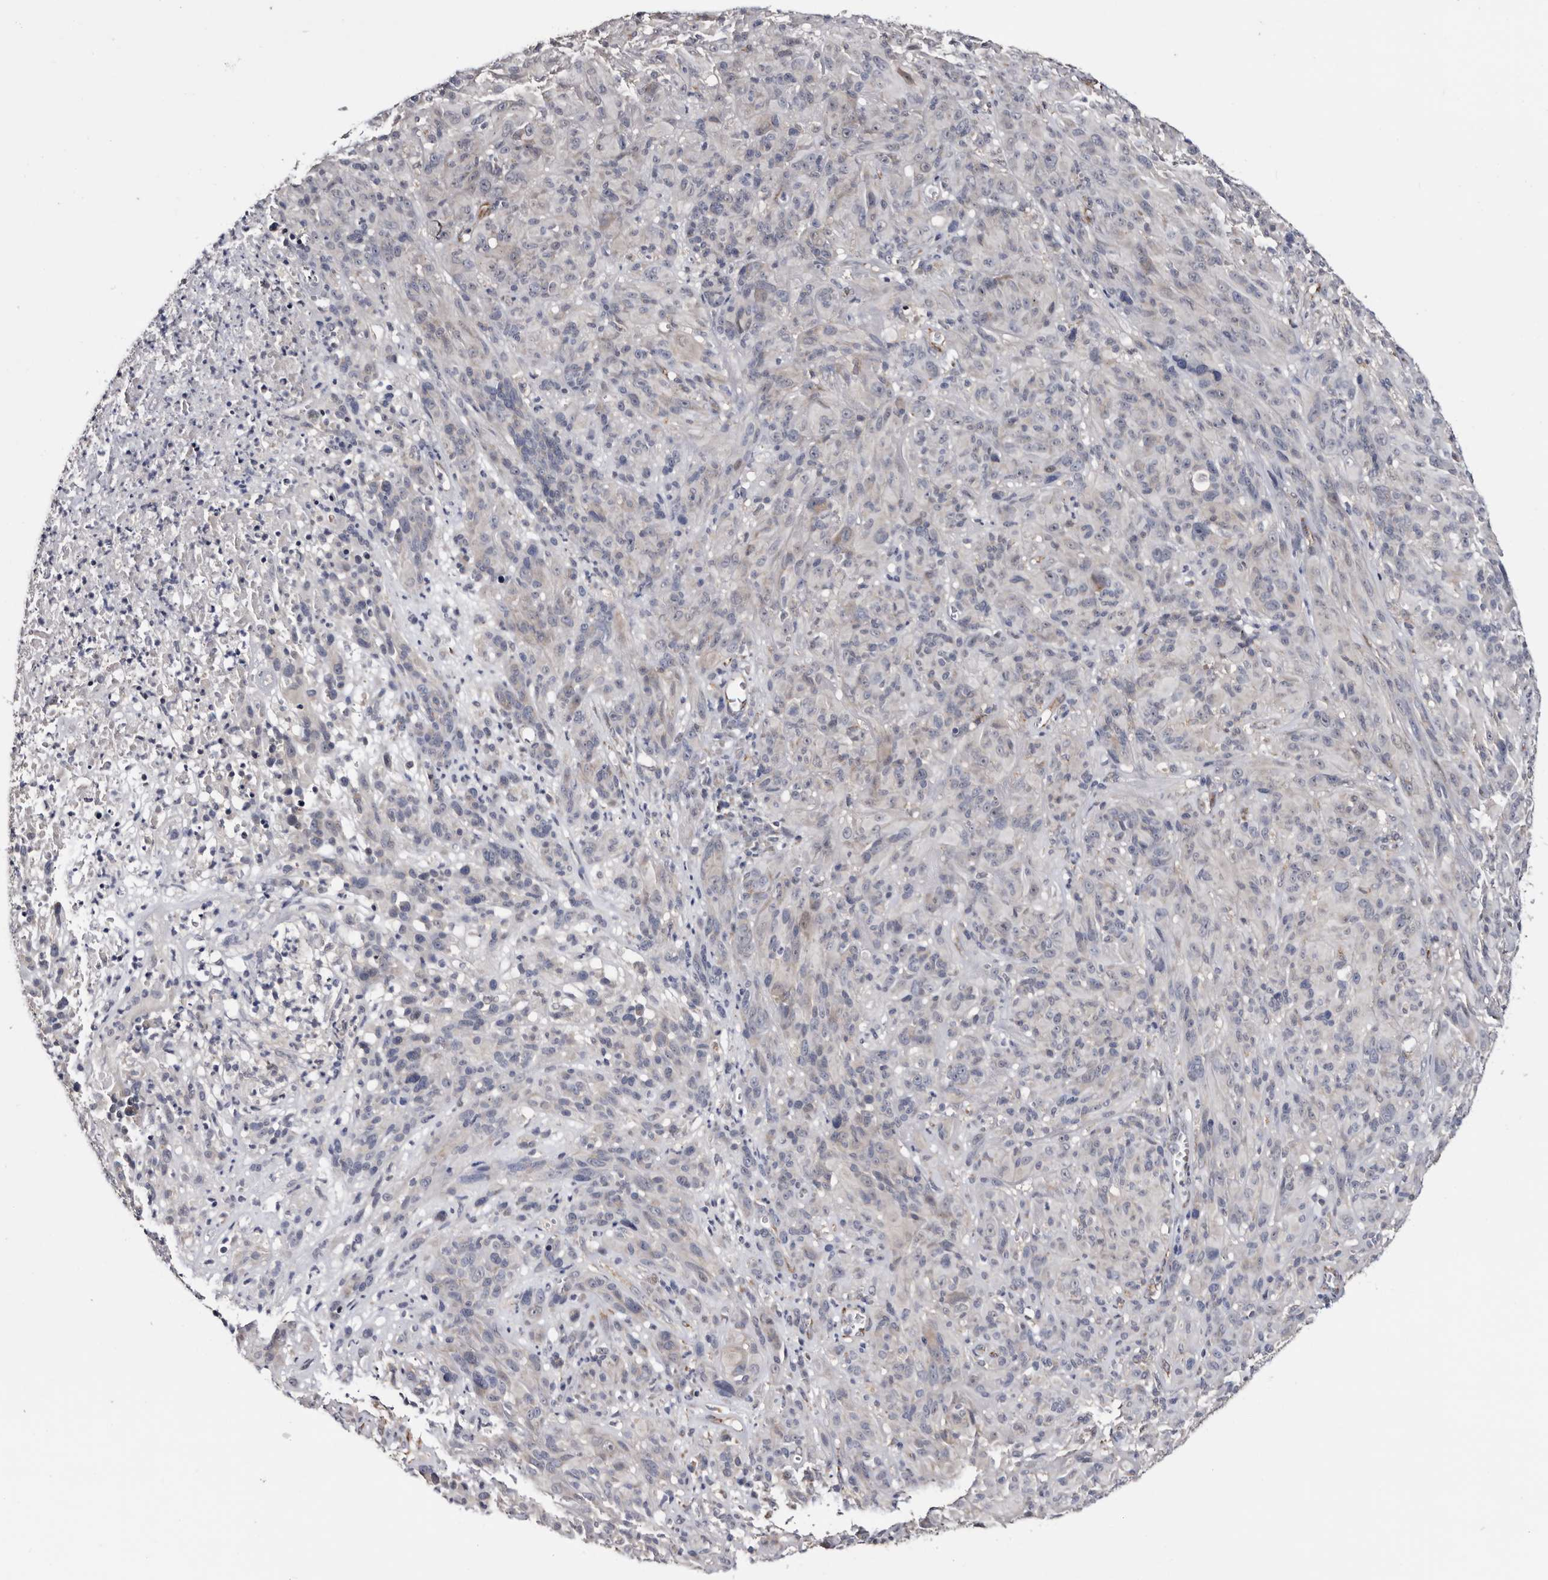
{"staining": {"intensity": "negative", "quantity": "none", "location": "none"}, "tissue": "melanoma", "cell_type": "Tumor cells", "image_type": "cancer", "snomed": [{"axis": "morphology", "description": "Malignant melanoma, NOS"}, {"axis": "topography", "description": "Skin of head"}], "caption": "Tumor cells show no significant positivity in melanoma.", "gene": "ARMCX2", "patient": {"sex": "male", "age": 96}}